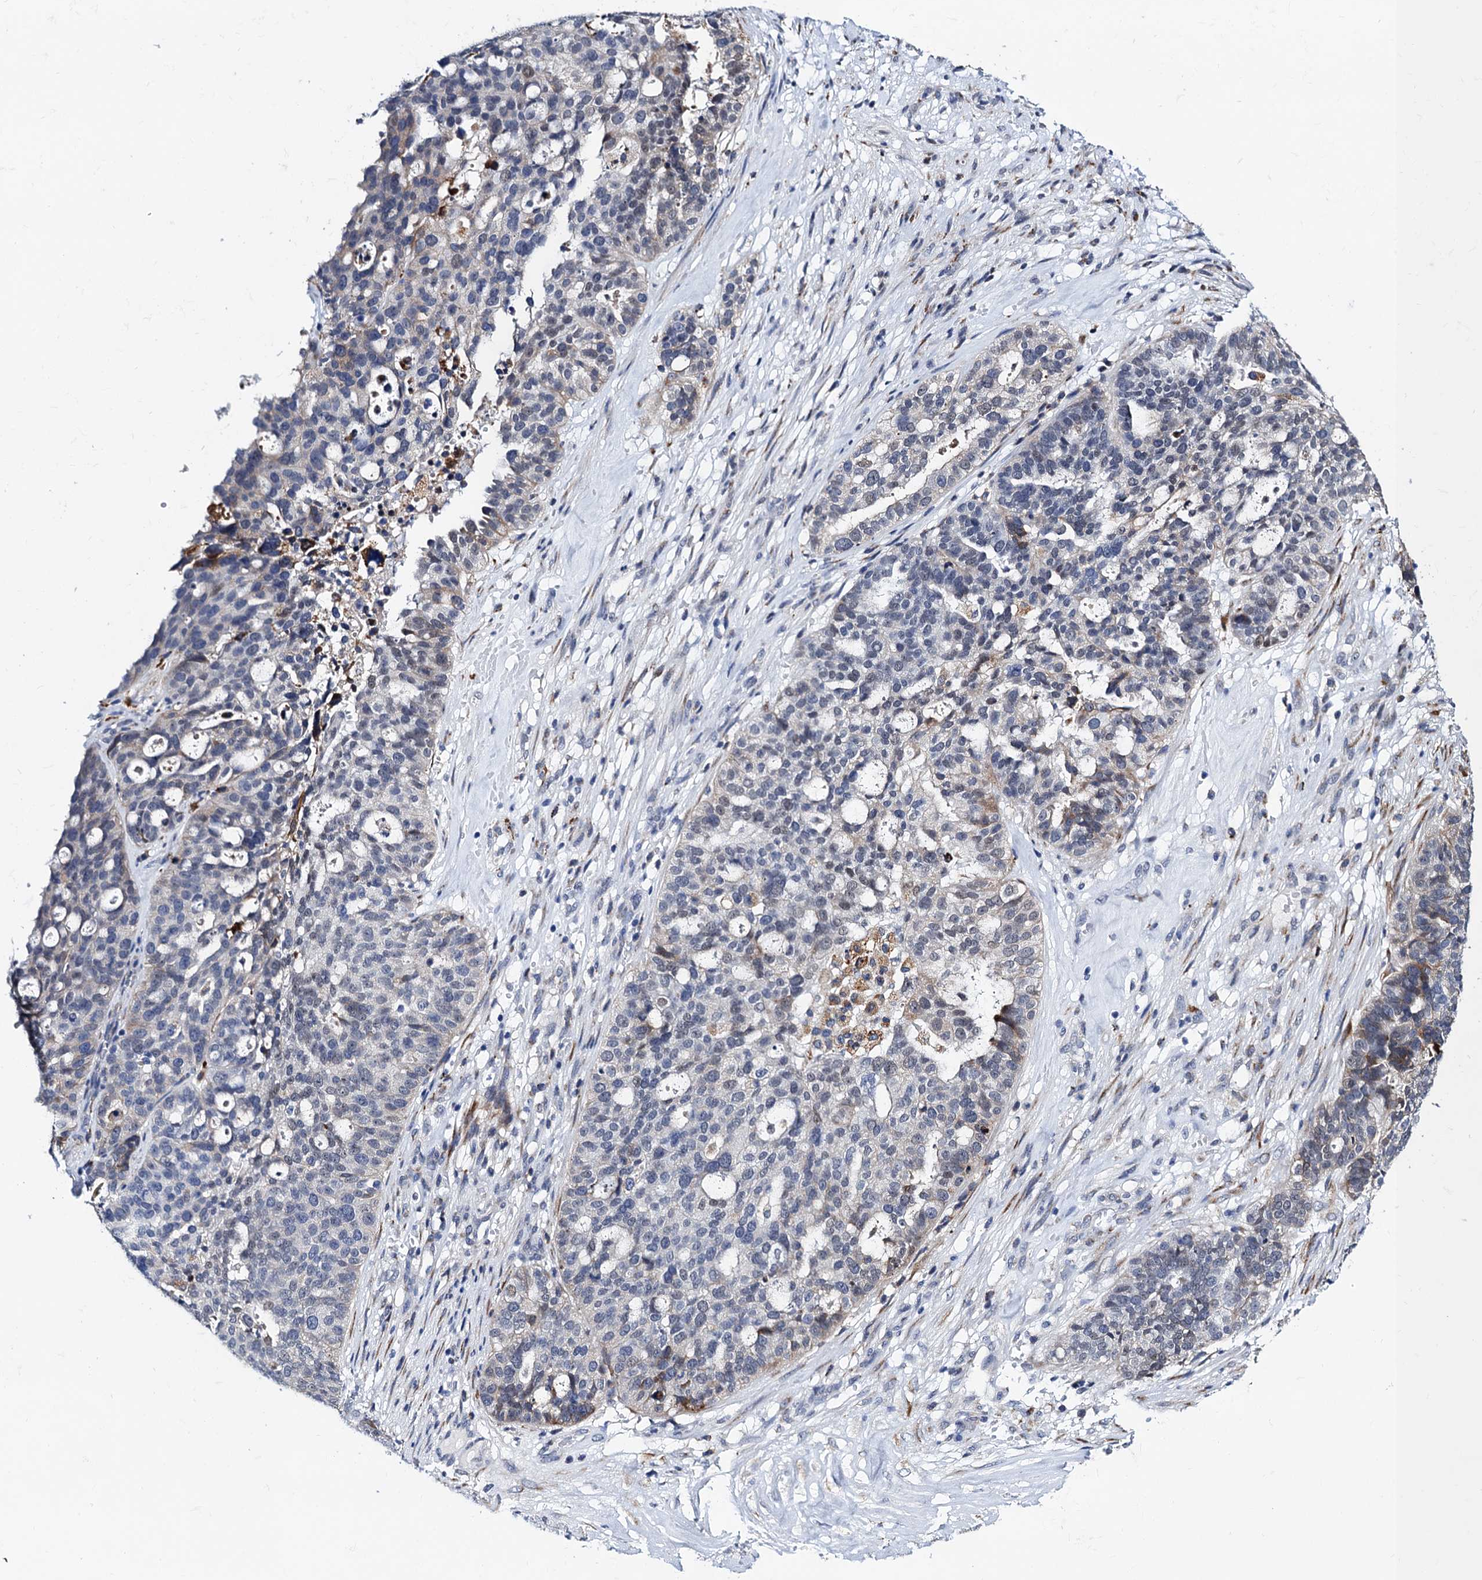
{"staining": {"intensity": "negative", "quantity": "none", "location": "none"}, "tissue": "ovarian cancer", "cell_type": "Tumor cells", "image_type": "cancer", "snomed": [{"axis": "morphology", "description": "Cystadenocarcinoma, serous, NOS"}, {"axis": "topography", "description": "Ovary"}], "caption": "The image demonstrates no staining of tumor cells in ovarian serous cystadenocarcinoma.", "gene": "SLC7A10", "patient": {"sex": "female", "age": 59}}